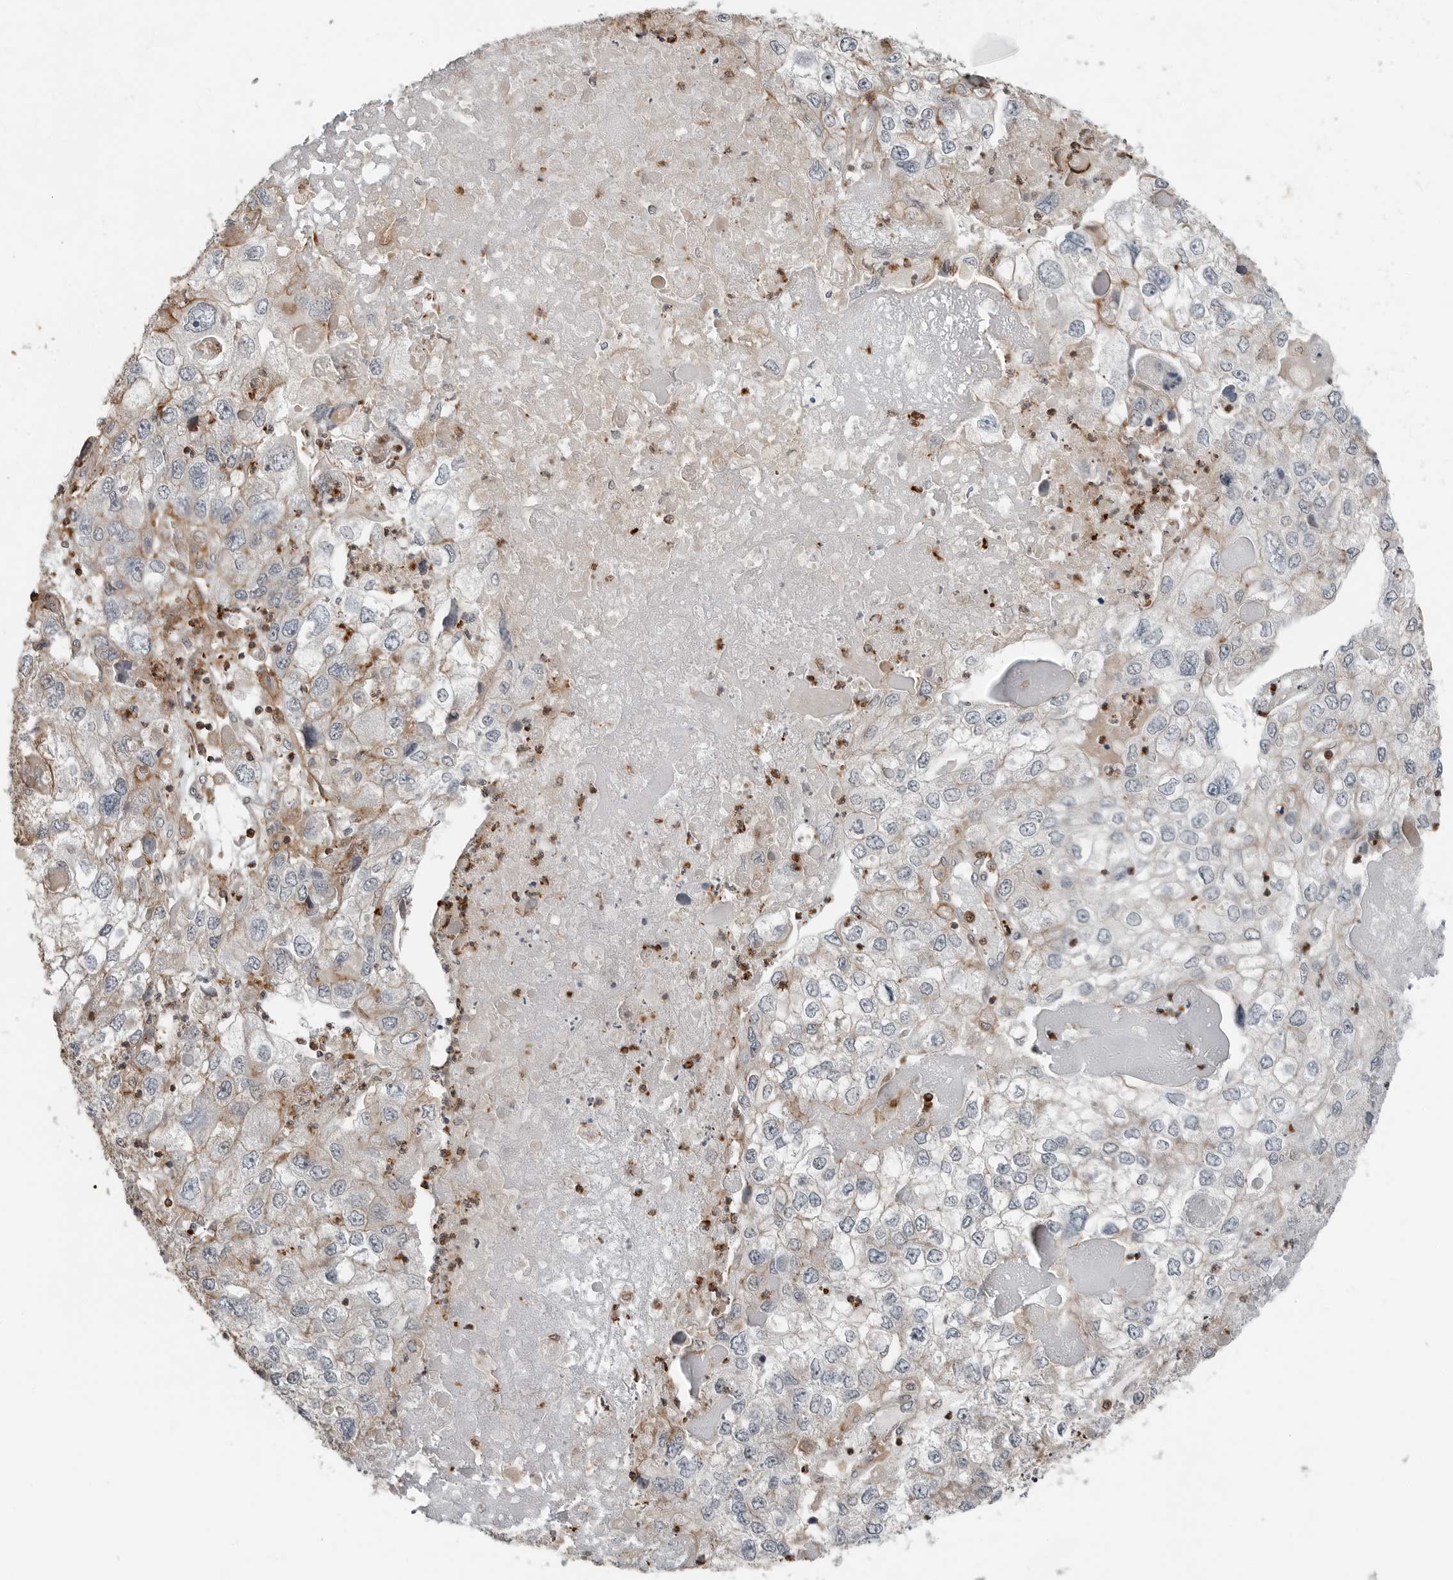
{"staining": {"intensity": "weak", "quantity": "<25%", "location": "cytoplasmic/membranous"}, "tissue": "endometrial cancer", "cell_type": "Tumor cells", "image_type": "cancer", "snomed": [{"axis": "morphology", "description": "Adenocarcinoma, NOS"}, {"axis": "topography", "description": "Endometrium"}], "caption": "DAB immunohistochemical staining of human endometrial adenocarcinoma exhibits no significant staining in tumor cells. (DAB immunohistochemistry visualized using brightfield microscopy, high magnification).", "gene": "LEFTY2", "patient": {"sex": "female", "age": 49}}